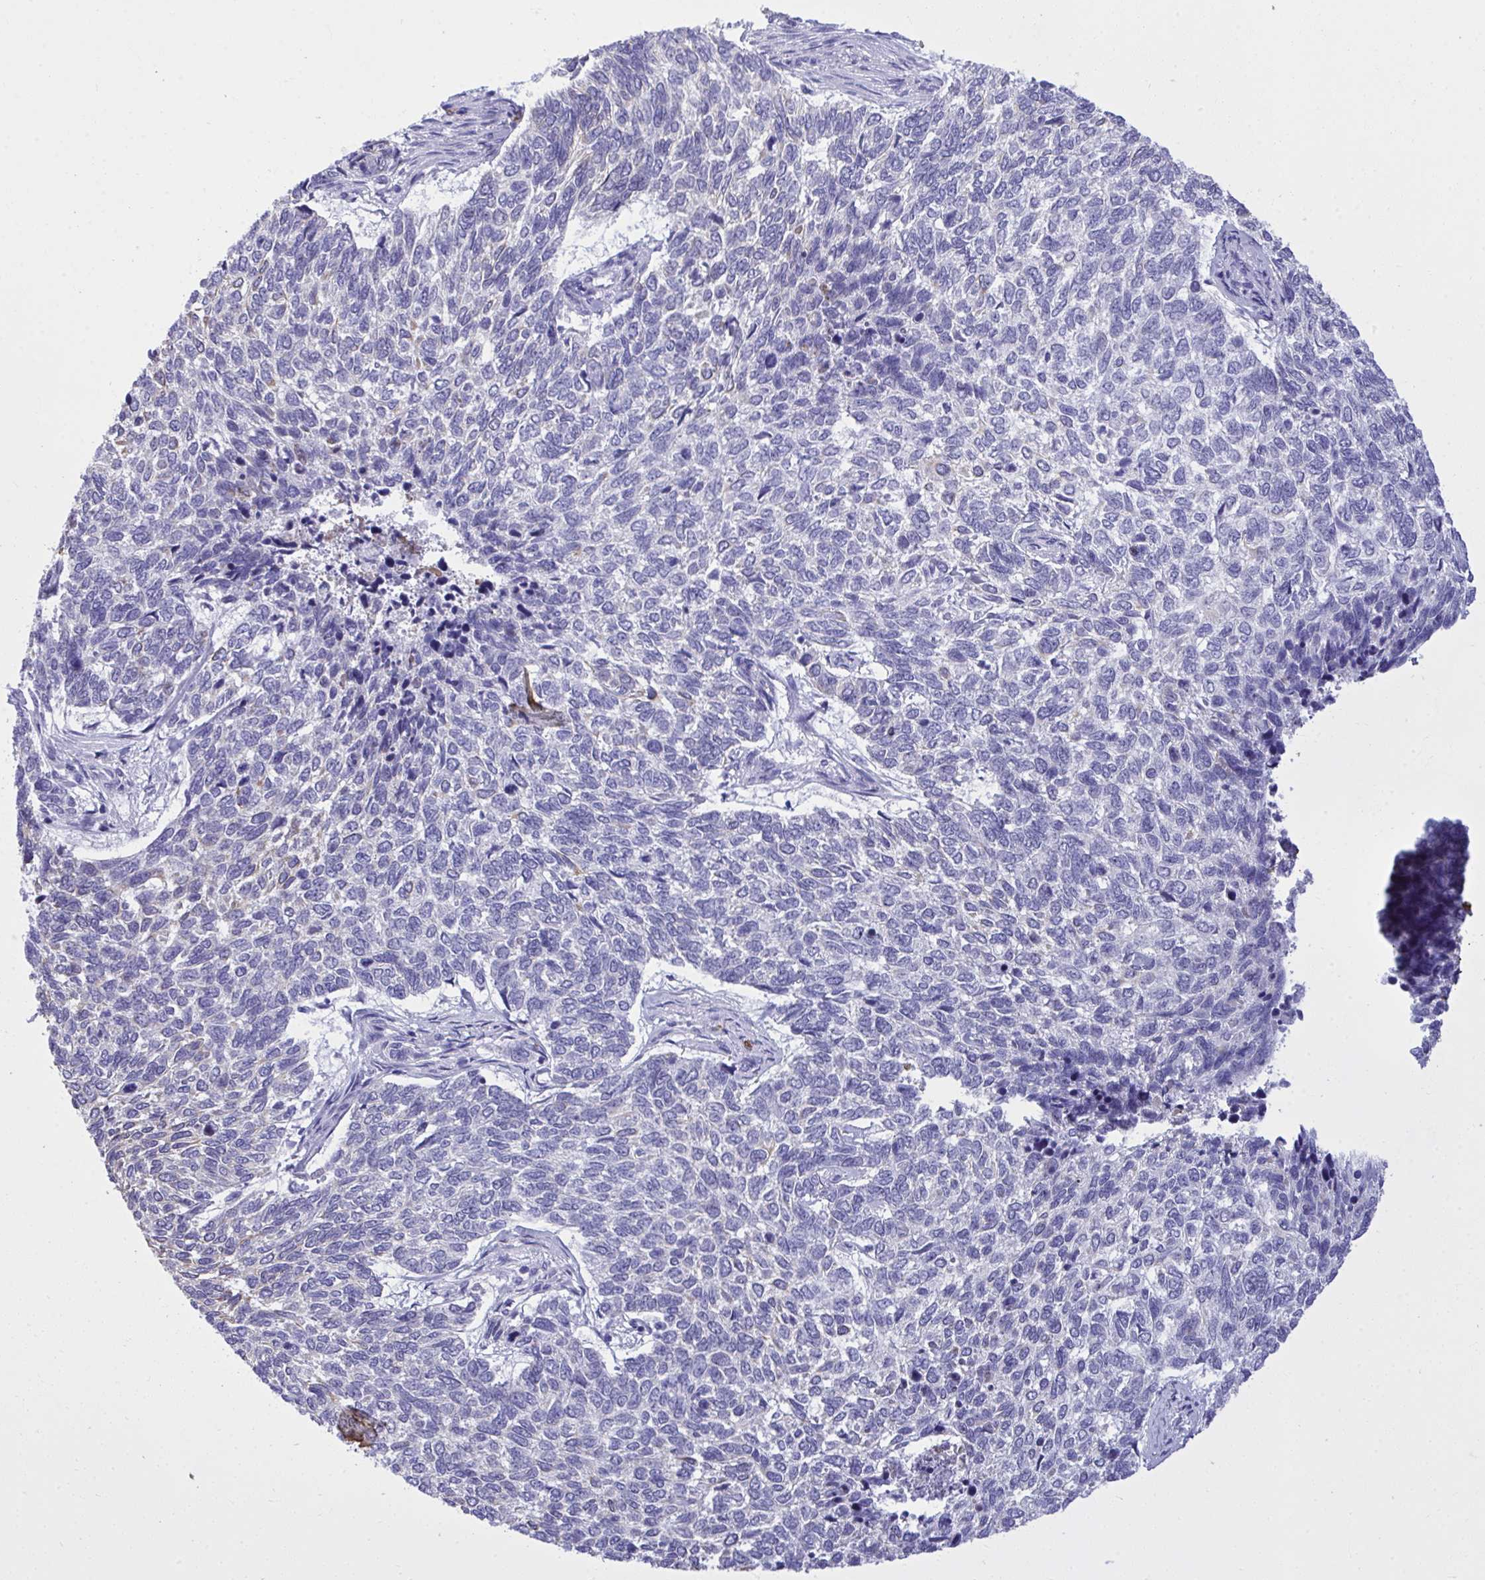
{"staining": {"intensity": "negative", "quantity": "none", "location": "none"}, "tissue": "skin cancer", "cell_type": "Tumor cells", "image_type": "cancer", "snomed": [{"axis": "morphology", "description": "Basal cell carcinoma"}, {"axis": "topography", "description": "Skin"}], "caption": "Photomicrograph shows no significant protein staining in tumor cells of basal cell carcinoma (skin).", "gene": "PSD", "patient": {"sex": "female", "age": 65}}